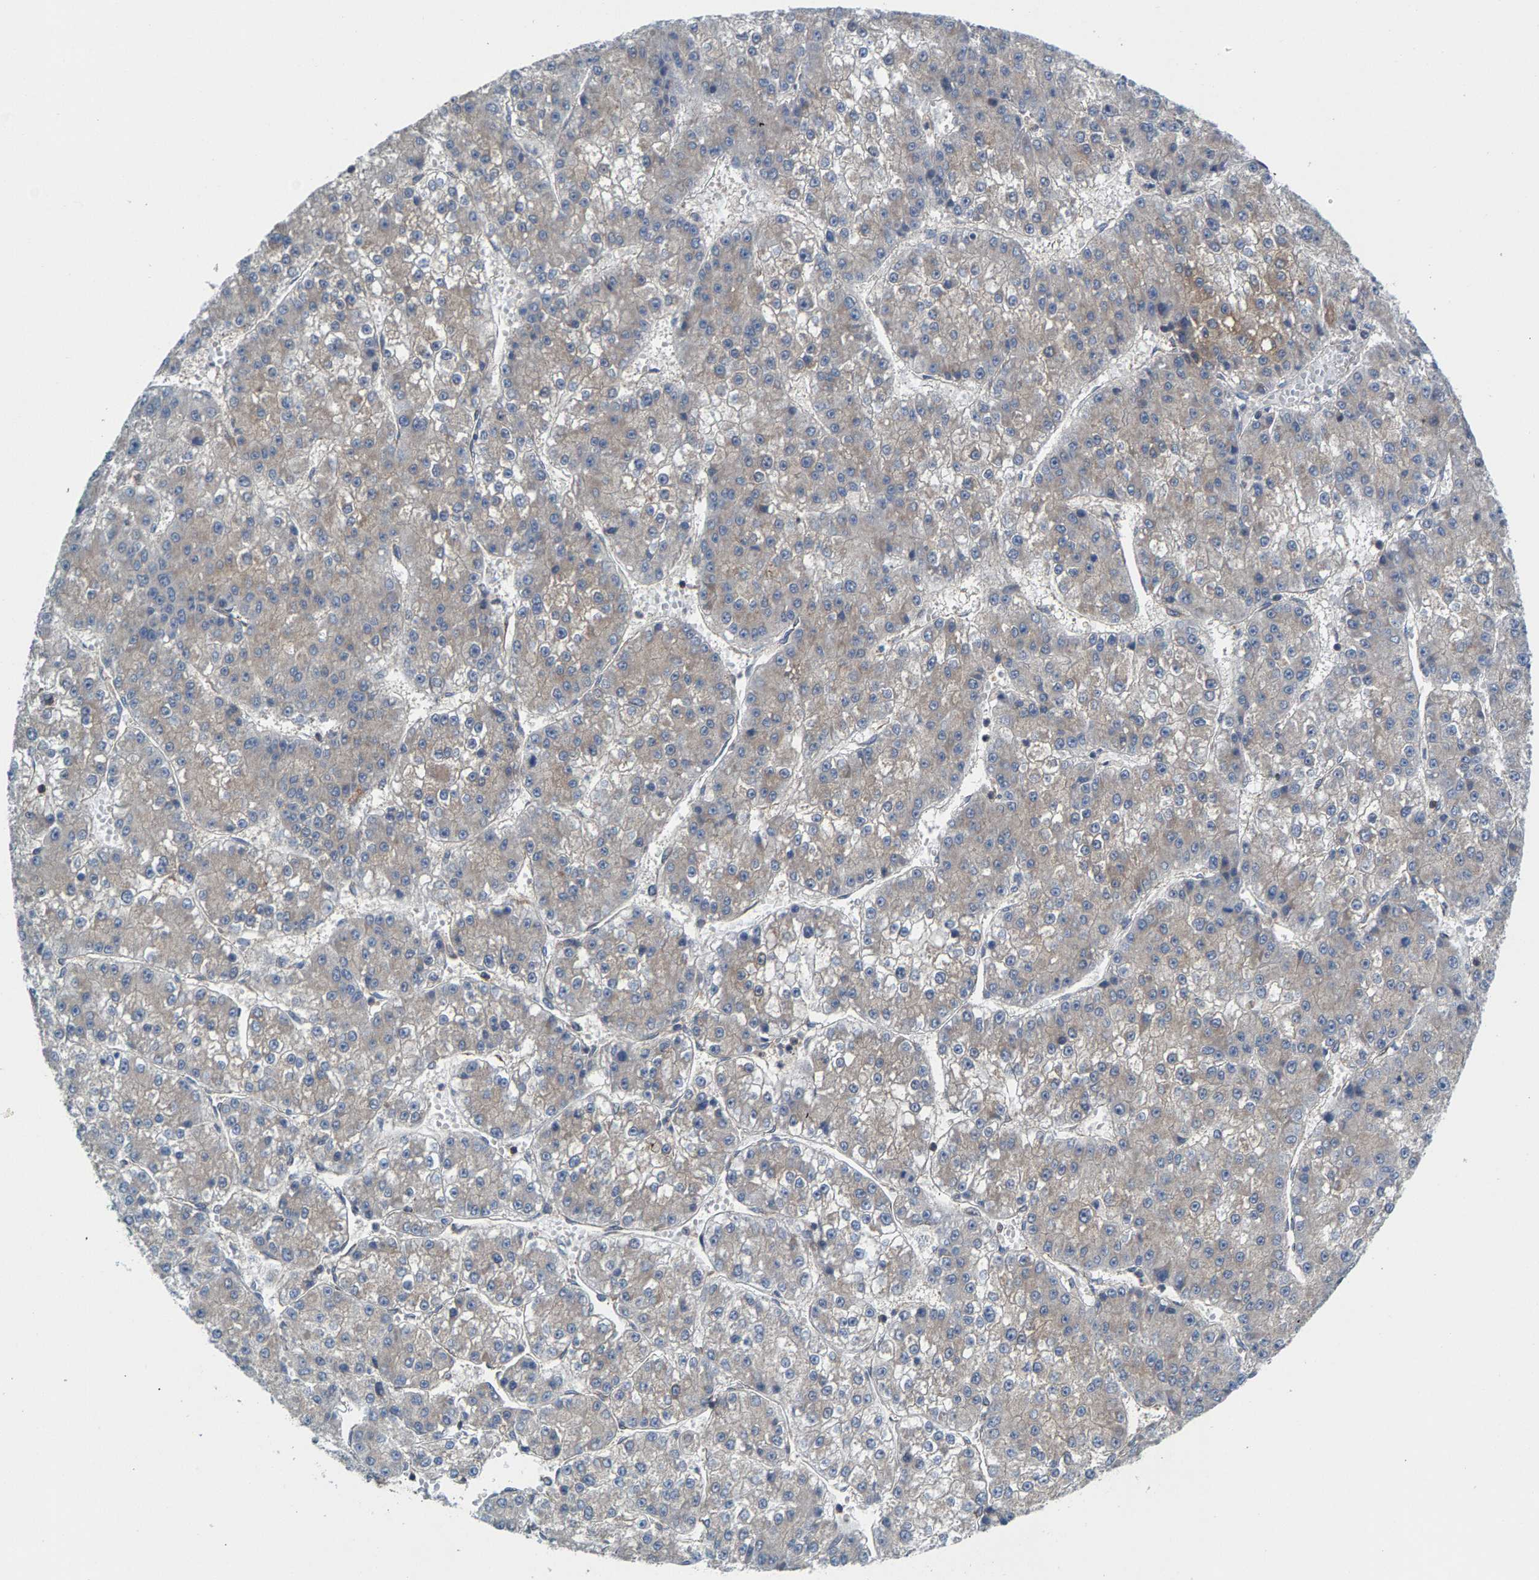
{"staining": {"intensity": "weak", "quantity": "<25%", "location": "cytoplasmic/membranous"}, "tissue": "liver cancer", "cell_type": "Tumor cells", "image_type": "cancer", "snomed": [{"axis": "morphology", "description": "Carcinoma, Hepatocellular, NOS"}, {"axis": "topography", "description": "Liver"}], "caption": "Immunohistochemical staining of hepatocellular carcinoma (liver) reveals no significant expression in tumor cells.", "gene": "MRM1", "patient": {"sex": "female", "age": 73}}